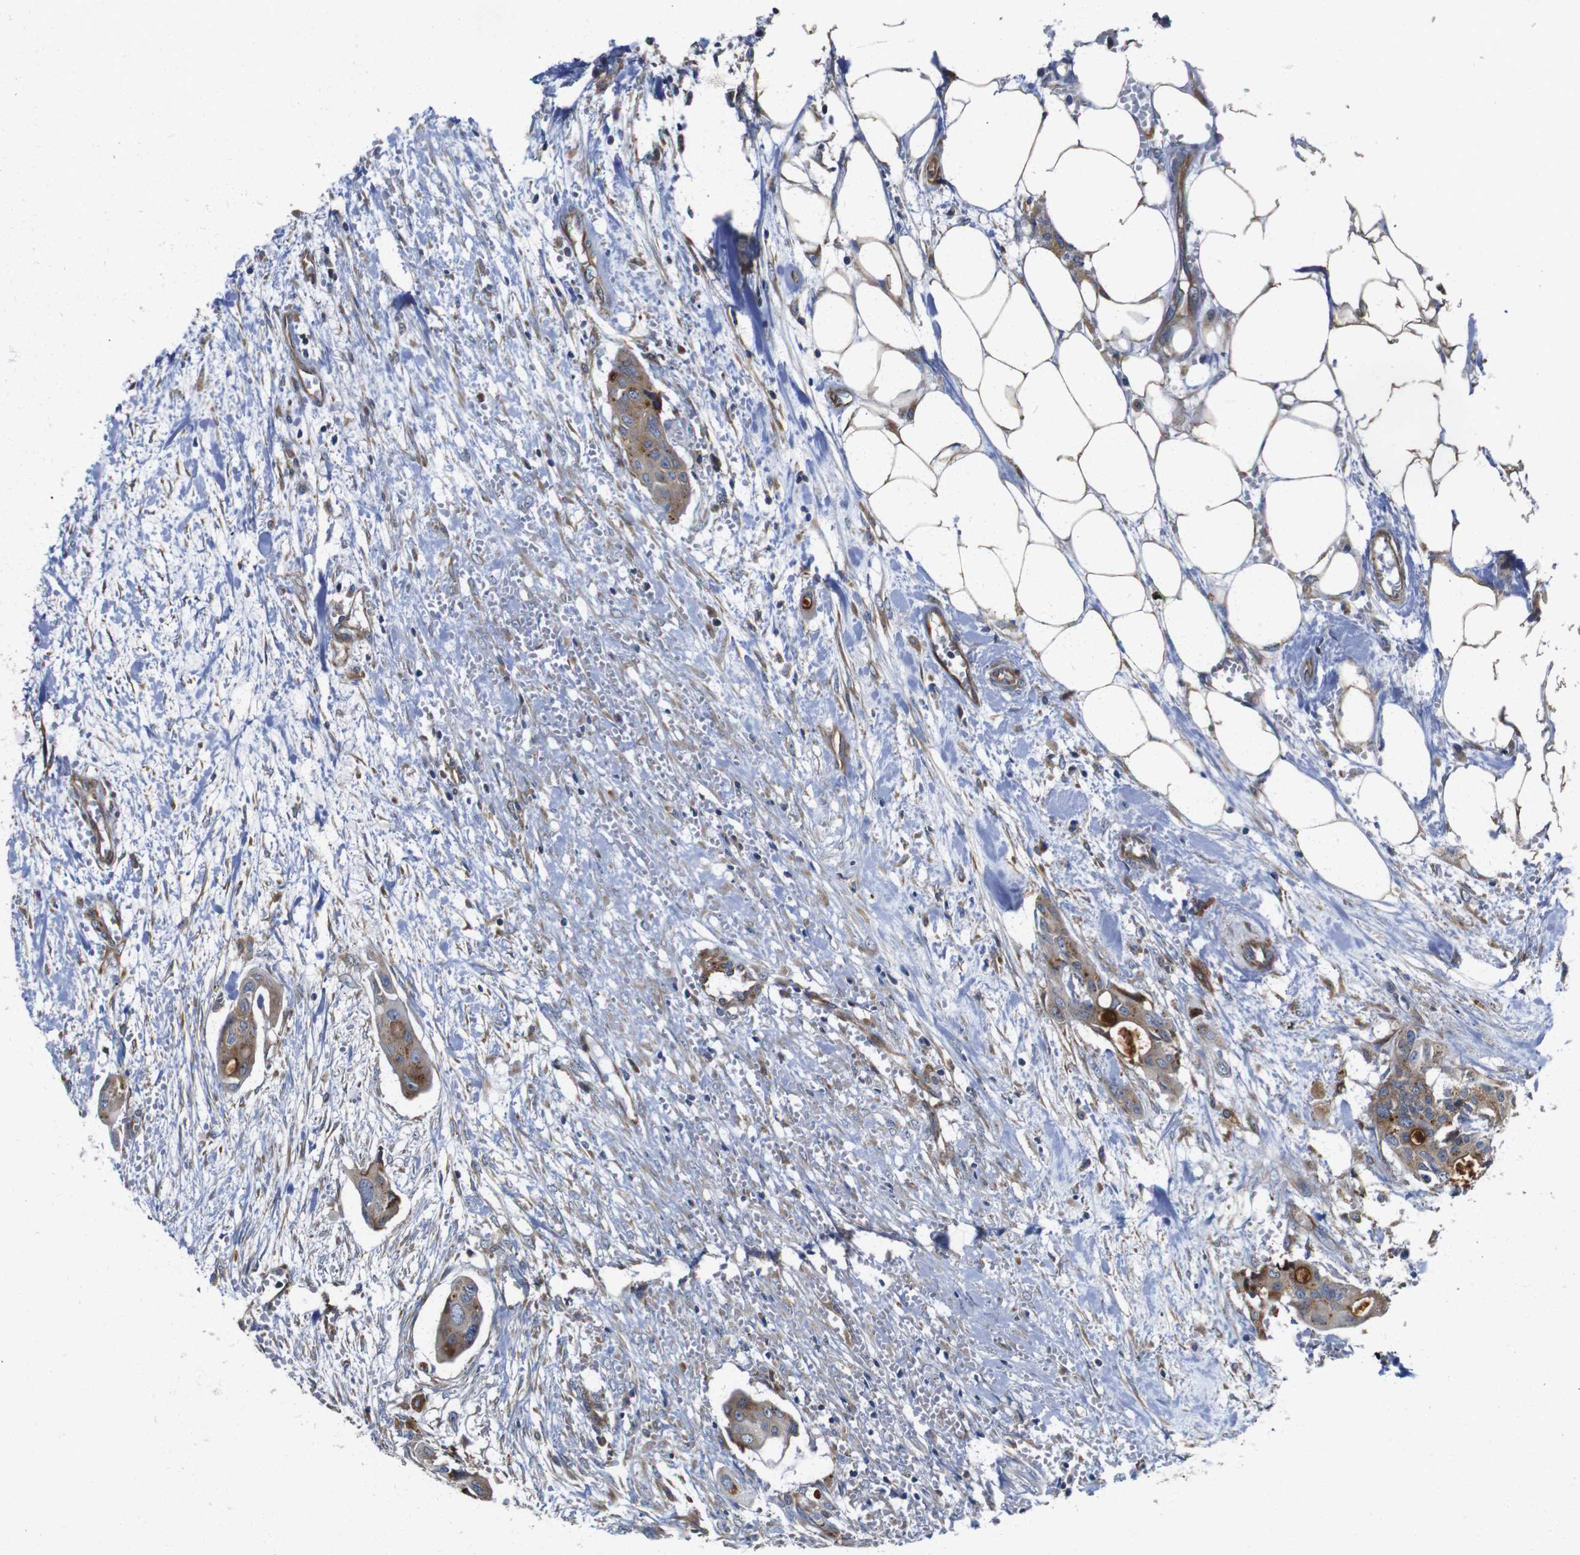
{"staining": {"intensity": "moderate", "quantity": ">75%", "location": "cytoplasmic/membranous"}, "tissue": "colorectal cancer", "cell_type": "Tumor cells", "image_type": "cancer", "snomed": [{"axis": "morphology", "description": "Adenocarcinoma, NOS"}, {"axis": "topography", "description": "Colon"}], "caption": "Human adenocarcinoma (colorectal) stained for a protein (brown) shows moderate cytoplasmic/membranous positive staining in approximately >75% of tumor cells.", "gene": "POMK", "patient": {"sex": "female", "age": 57}}